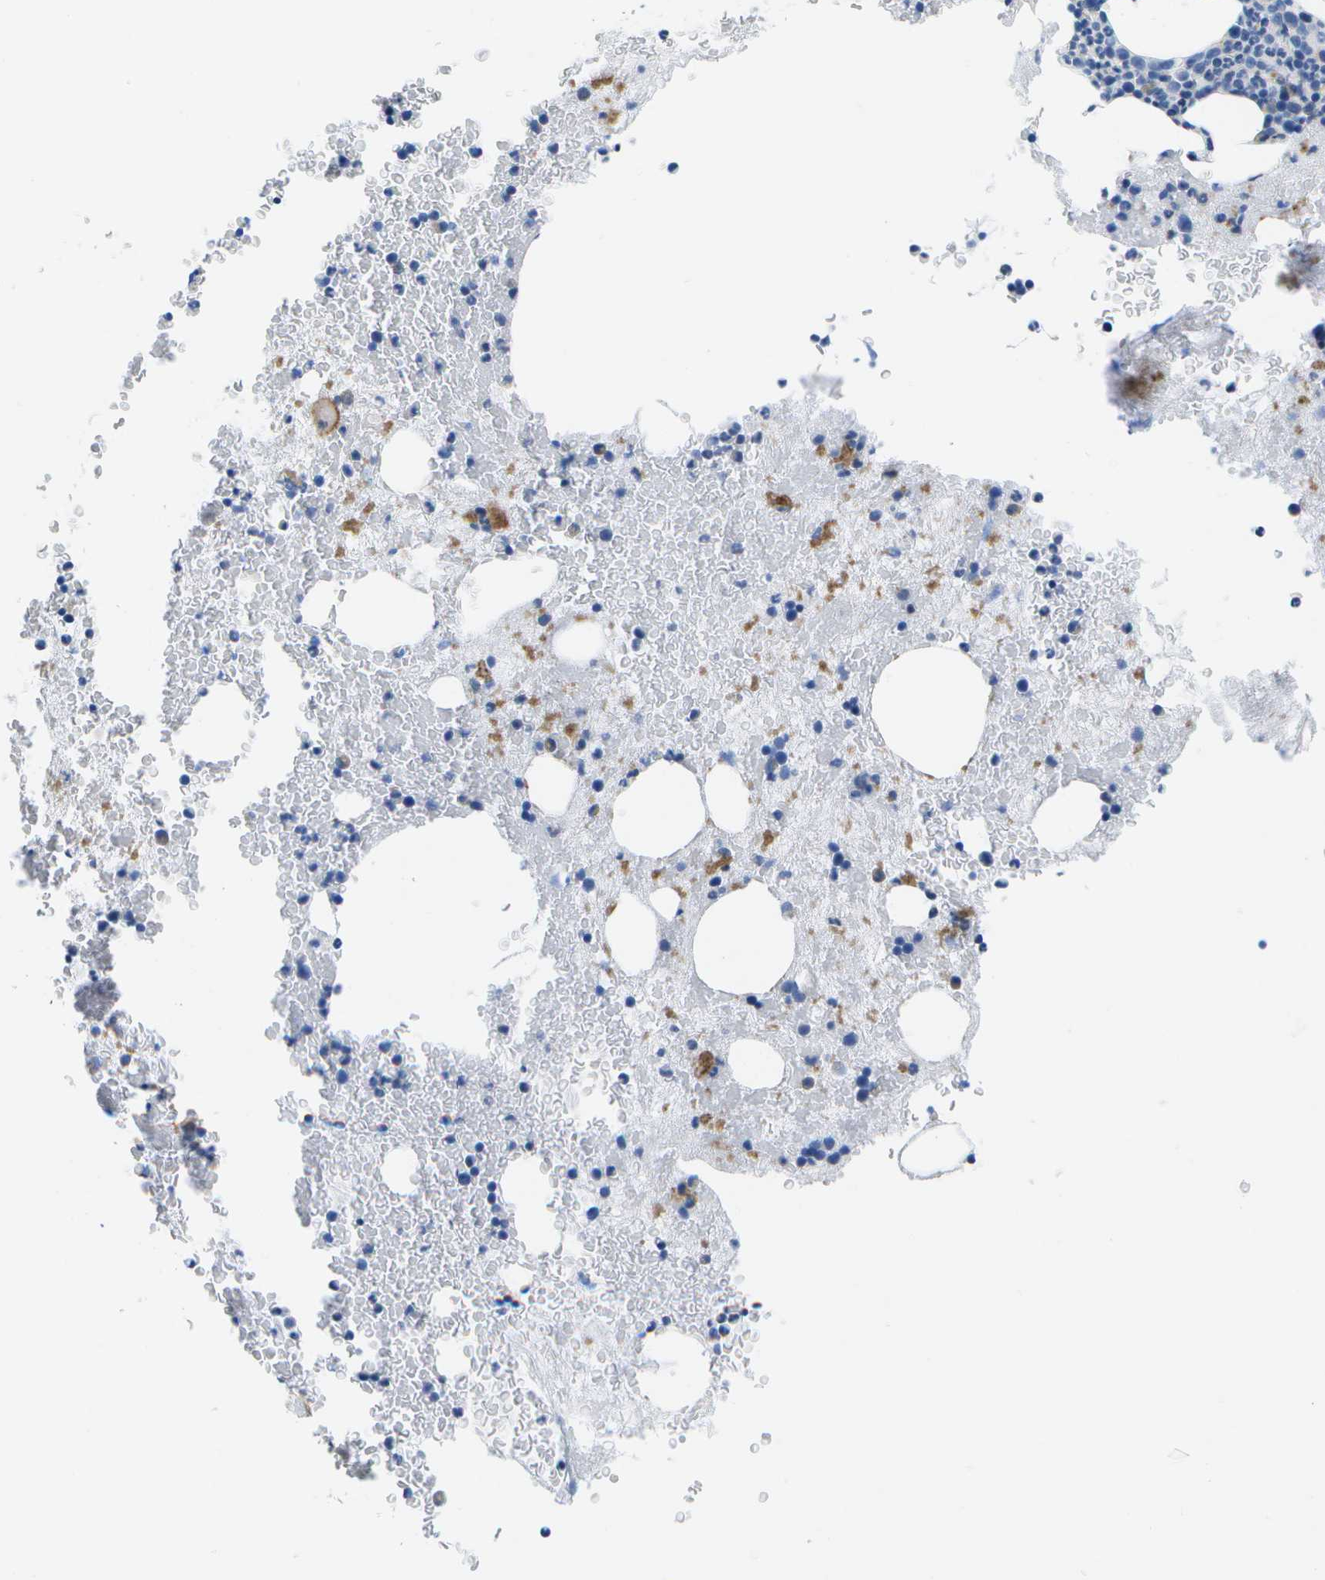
{"staining": {"intensity": "moderate", "quantity": "<25%", "location": "cytoplasmic/membranous"}, "tissue": "bone marrow", "cell_type": "Hematopoietic cells", "image_type": "normal", "snomed": [{"axis": "morphology", "description": "Normal tissue, NOS"}, {"axis": "morphology", "description": "Inflammation, NOS"}, {"axis": "topography", "description": "Bone marrow"}], "caption": "Bone marrow was stained to show a protein in brown. There is low levels of moderate cytoplasmic/membranous positivity in approximately <25% of hematopoietic cells. (DAB = brown stain, brightfield microscopy at high magnification).", "gene": "ADGRG6", "patient": {"sex": "male", "age": 63}}